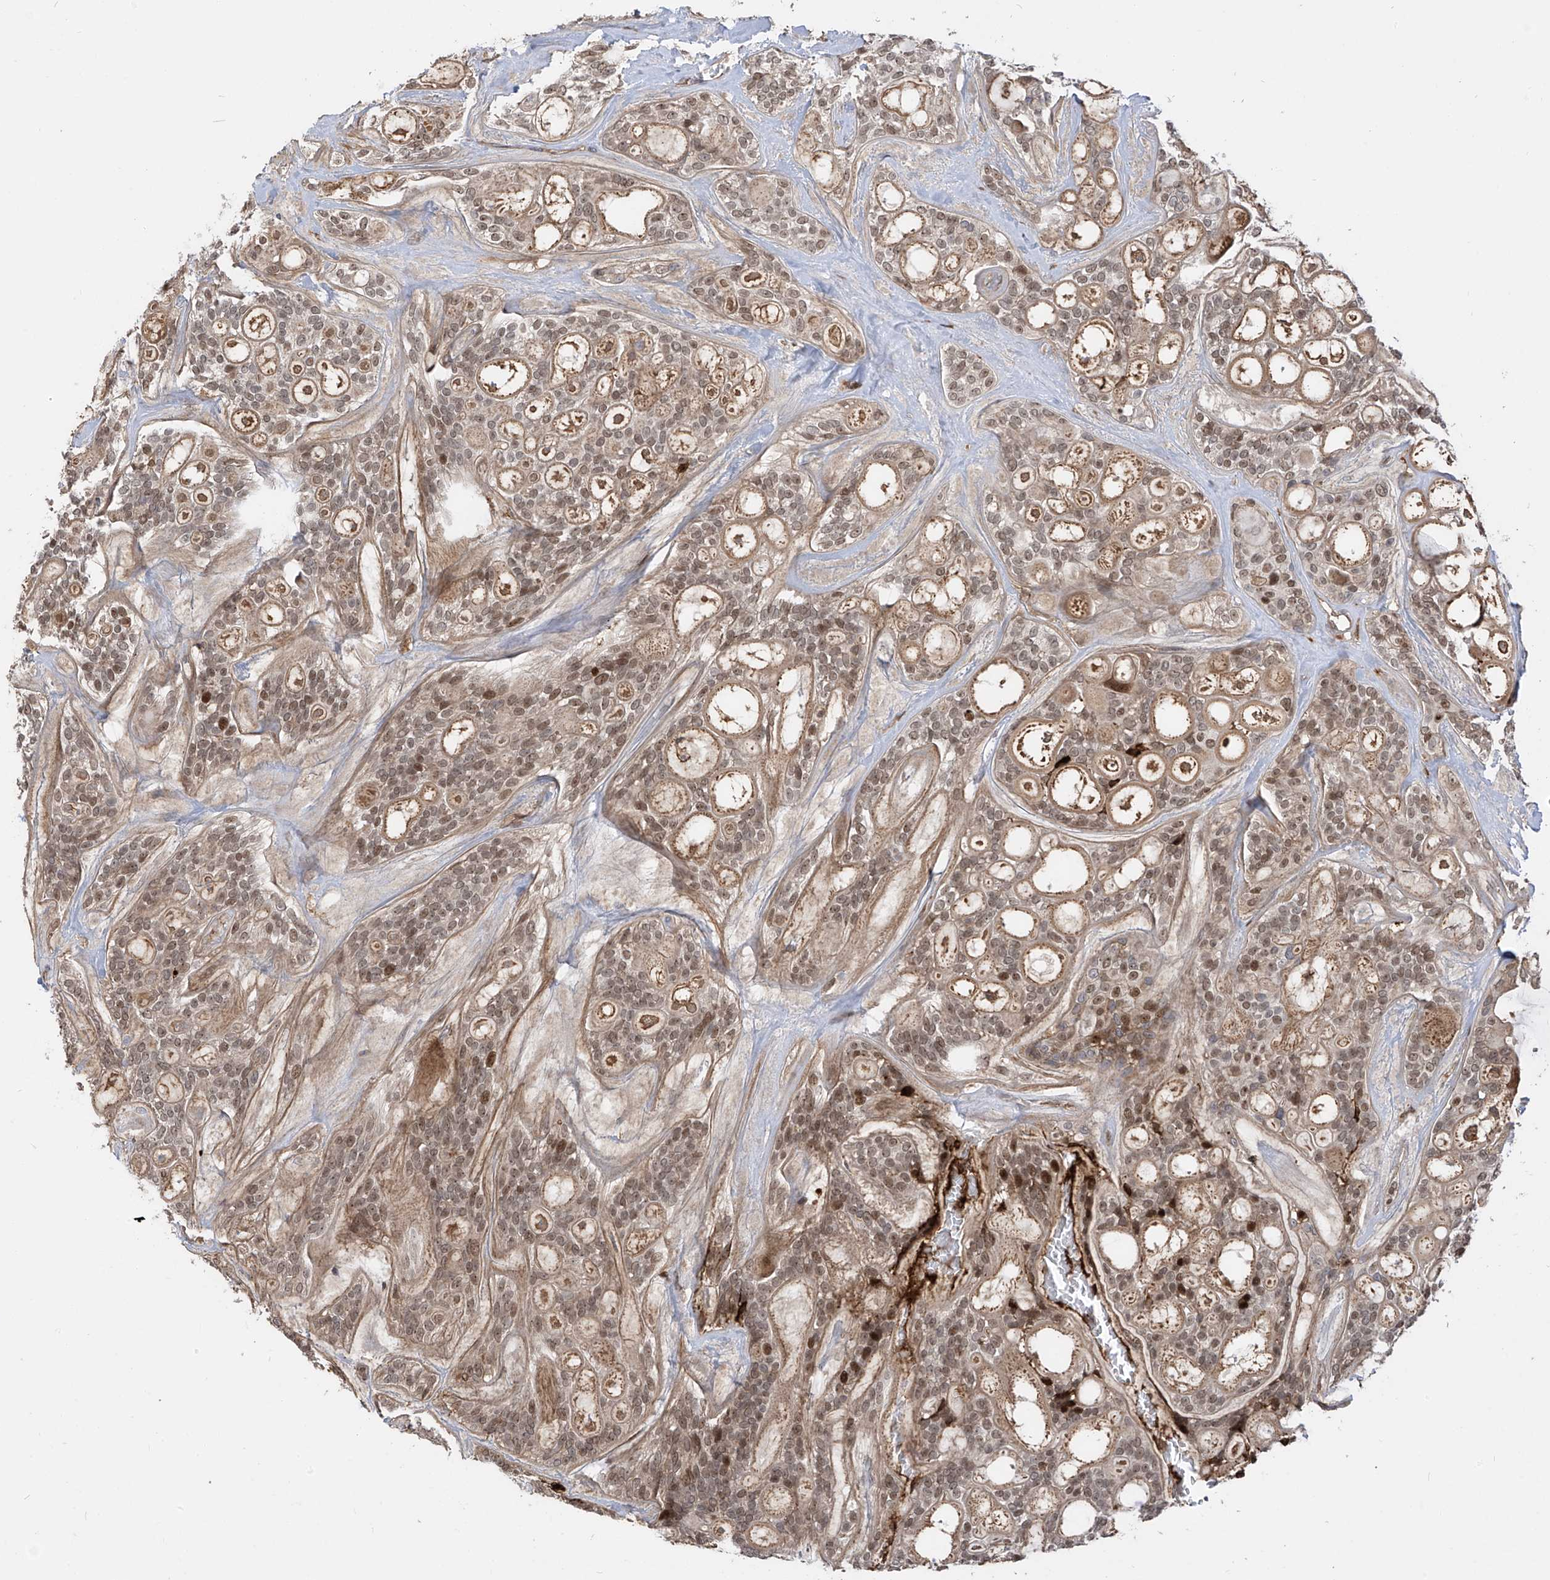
{"staining": {"intensity": "weak", "quantity": ">75%", "location": "cytoplasmic/membranous,nuclear"}, "tissue": "head and neck cancer", "cell_type": "Tumor cells", "image_type": "cancer", "snomed": [{"axis": "morphology", "description": "Adenocarcinoma, NOS"}, {"axis": "topography", "description": "Head-Neck"}], "caption": "Adenocarcinoma (head and neck) was stained to show a protein in brown. There is low levels of weak cytoplasmic/membranous and nuclear positivity in approximately >75% of tumor cells.", "gene": "ATAD2B", "patient": {"sex": "male", "age": 66}}